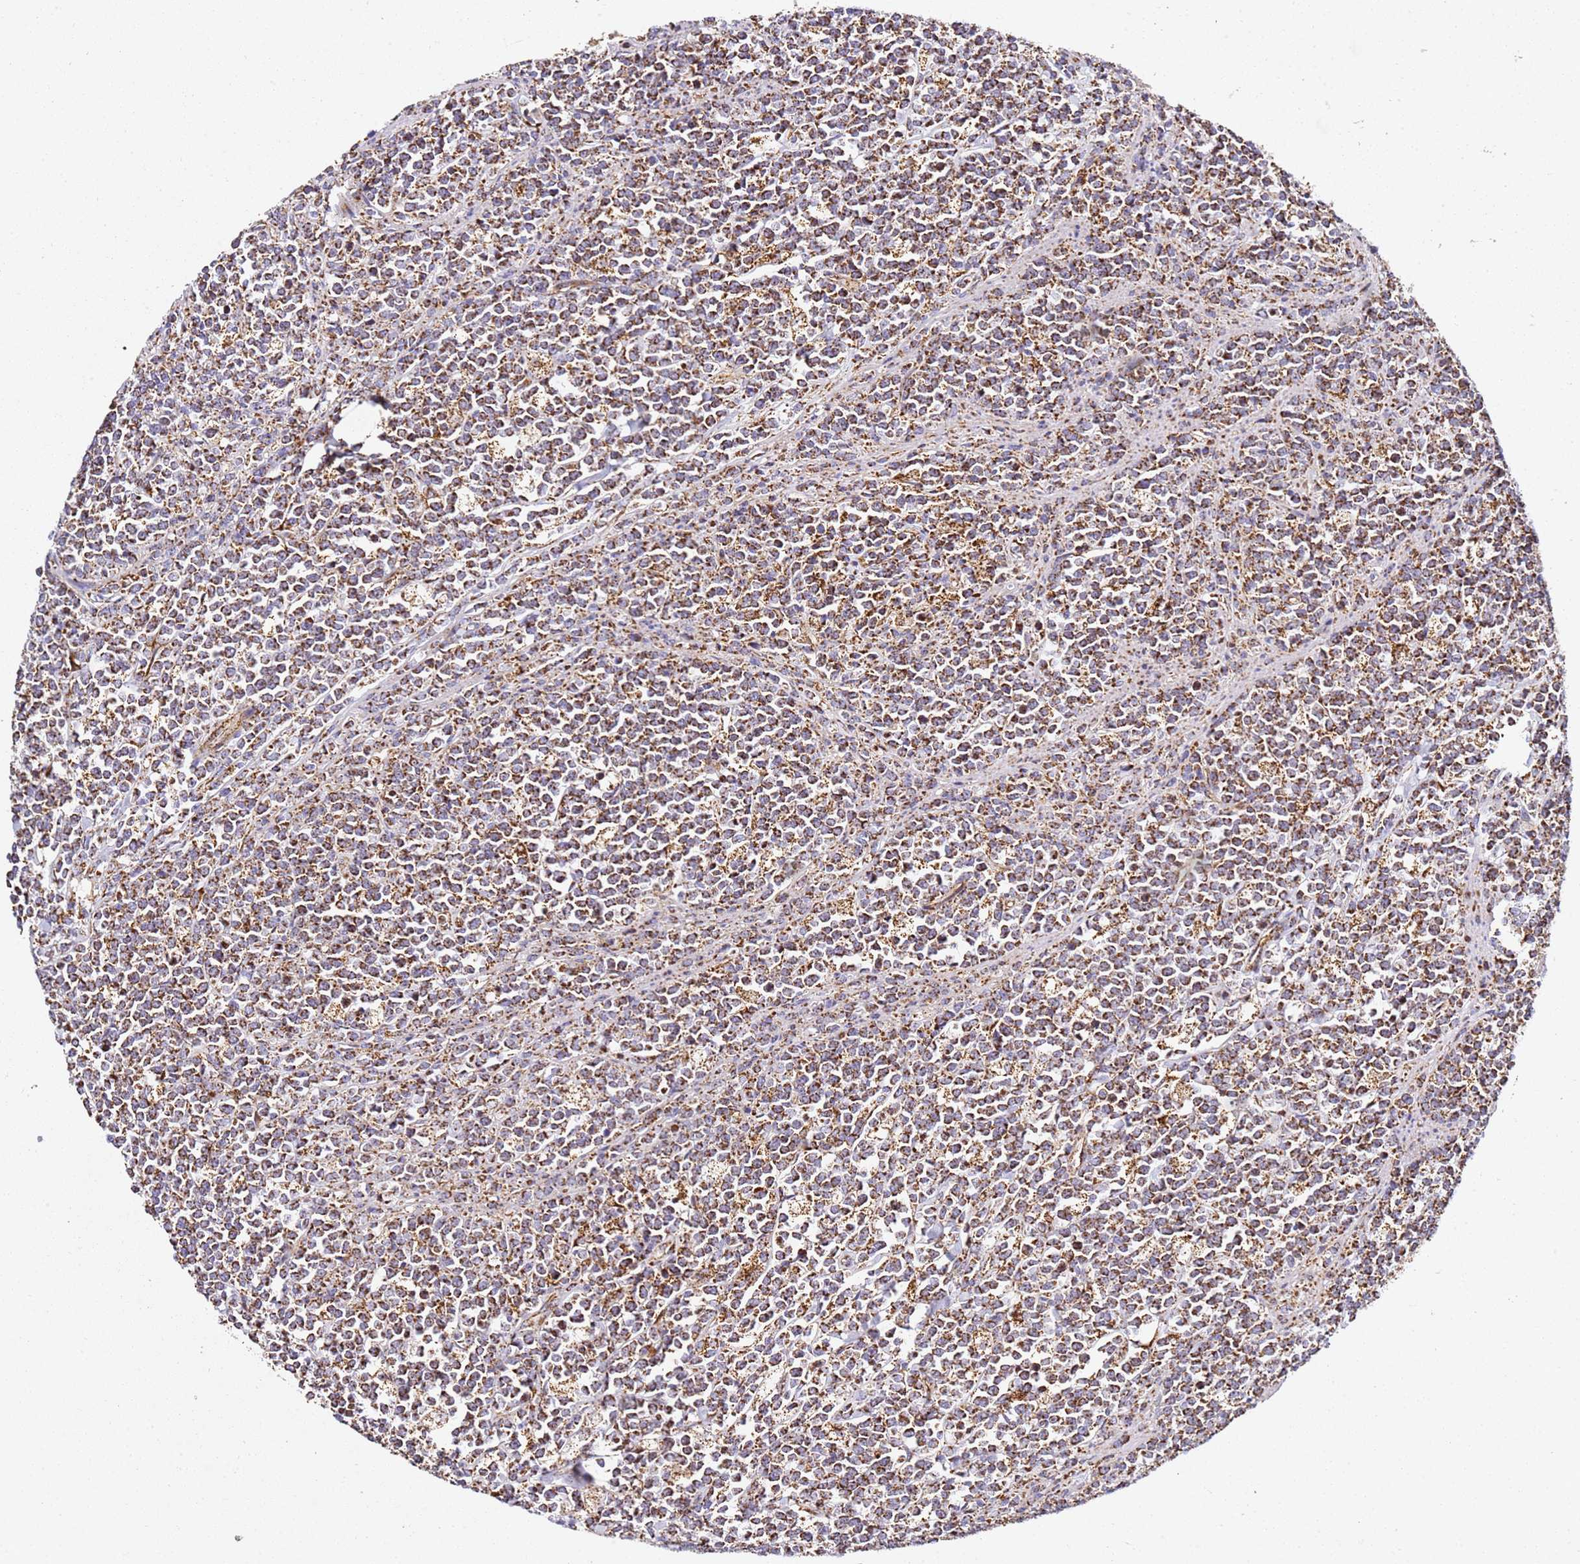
{"staining": {"intensity": "strong", "quantity": ">75%", "location": "cytoplasmic/membranous"}, "tissue": "lymphoma", "cell_type": "Tumor cells", "image_type": "cancer", "snomed": [{"axis": "morphology", "description": "Malignant lymphoma, non-Hodgkin's type, High grade"}, {"axis": "topography", "description": "Small intestine"}, {"axis": "topography", "description": "Colon"}], "caption": "An immunohistochemistry image of tumor tissue is shown. Protein staining in brown labels strong cytoplasmic/membranous positivity in lymphoma within tumor cells.", "gene": "NDUFA3", "patient": {"sex": "male", "age": 8}}